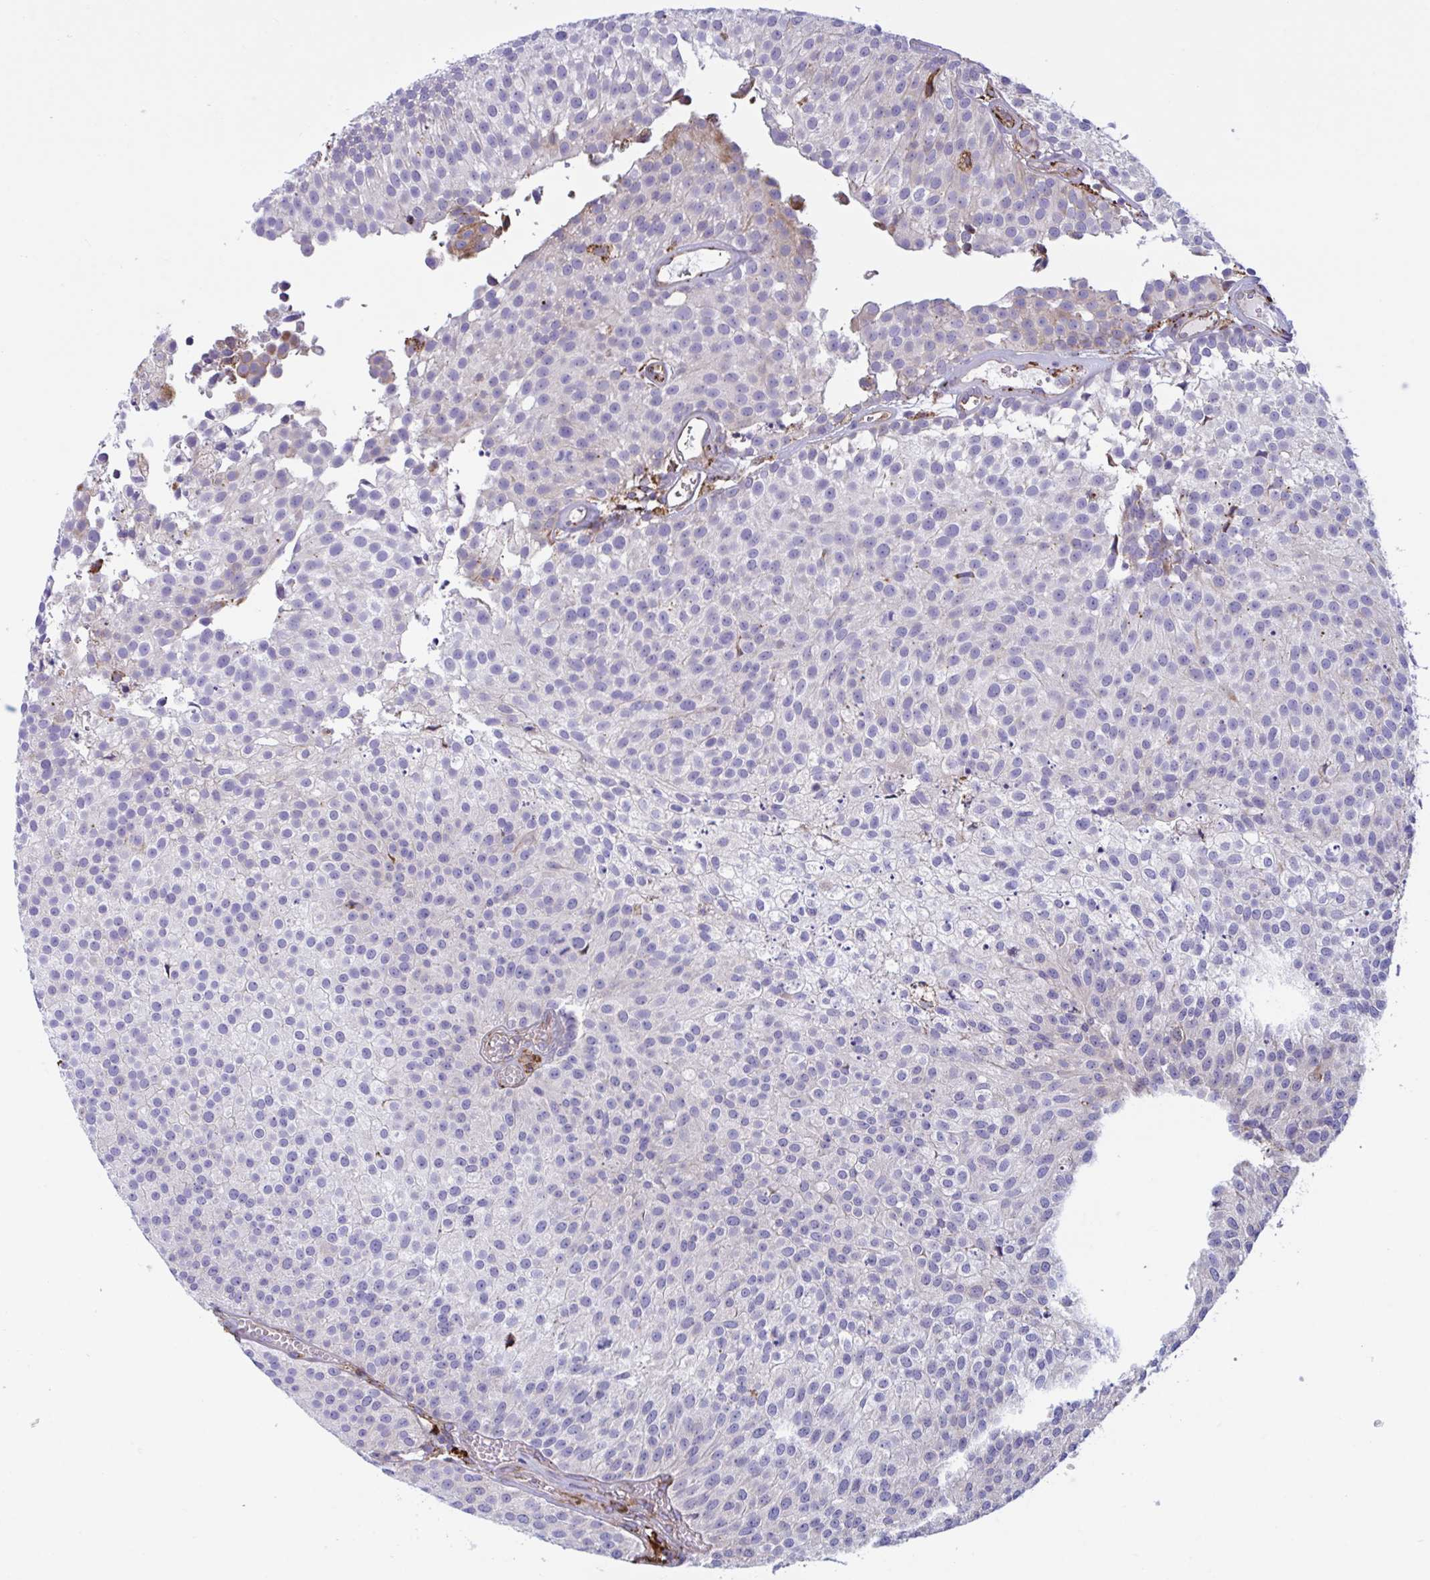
{"staining": {"intensity": "moderate", "quantity": "<25%", "location": "cytoplasmic/membranous"}, "tissue": "urothelial cancer", "cell_type": "Tumor cells", "image_type": "cancer", "snomed": [{"axis": "morphology", "description": "Urothelial carcinoma, Low grade"}, {"axis": "topography", "description": "Urinary bladder"}], "caption": "Immunohistochemical staining of low-grade urothelial carcinoma demonstrates low levels of moderate cytoplasmic/membranous protein staining in about <25% of tumor cells.", "gene": "PEAK3", "patient": {"sex": "female", "age": 79}}